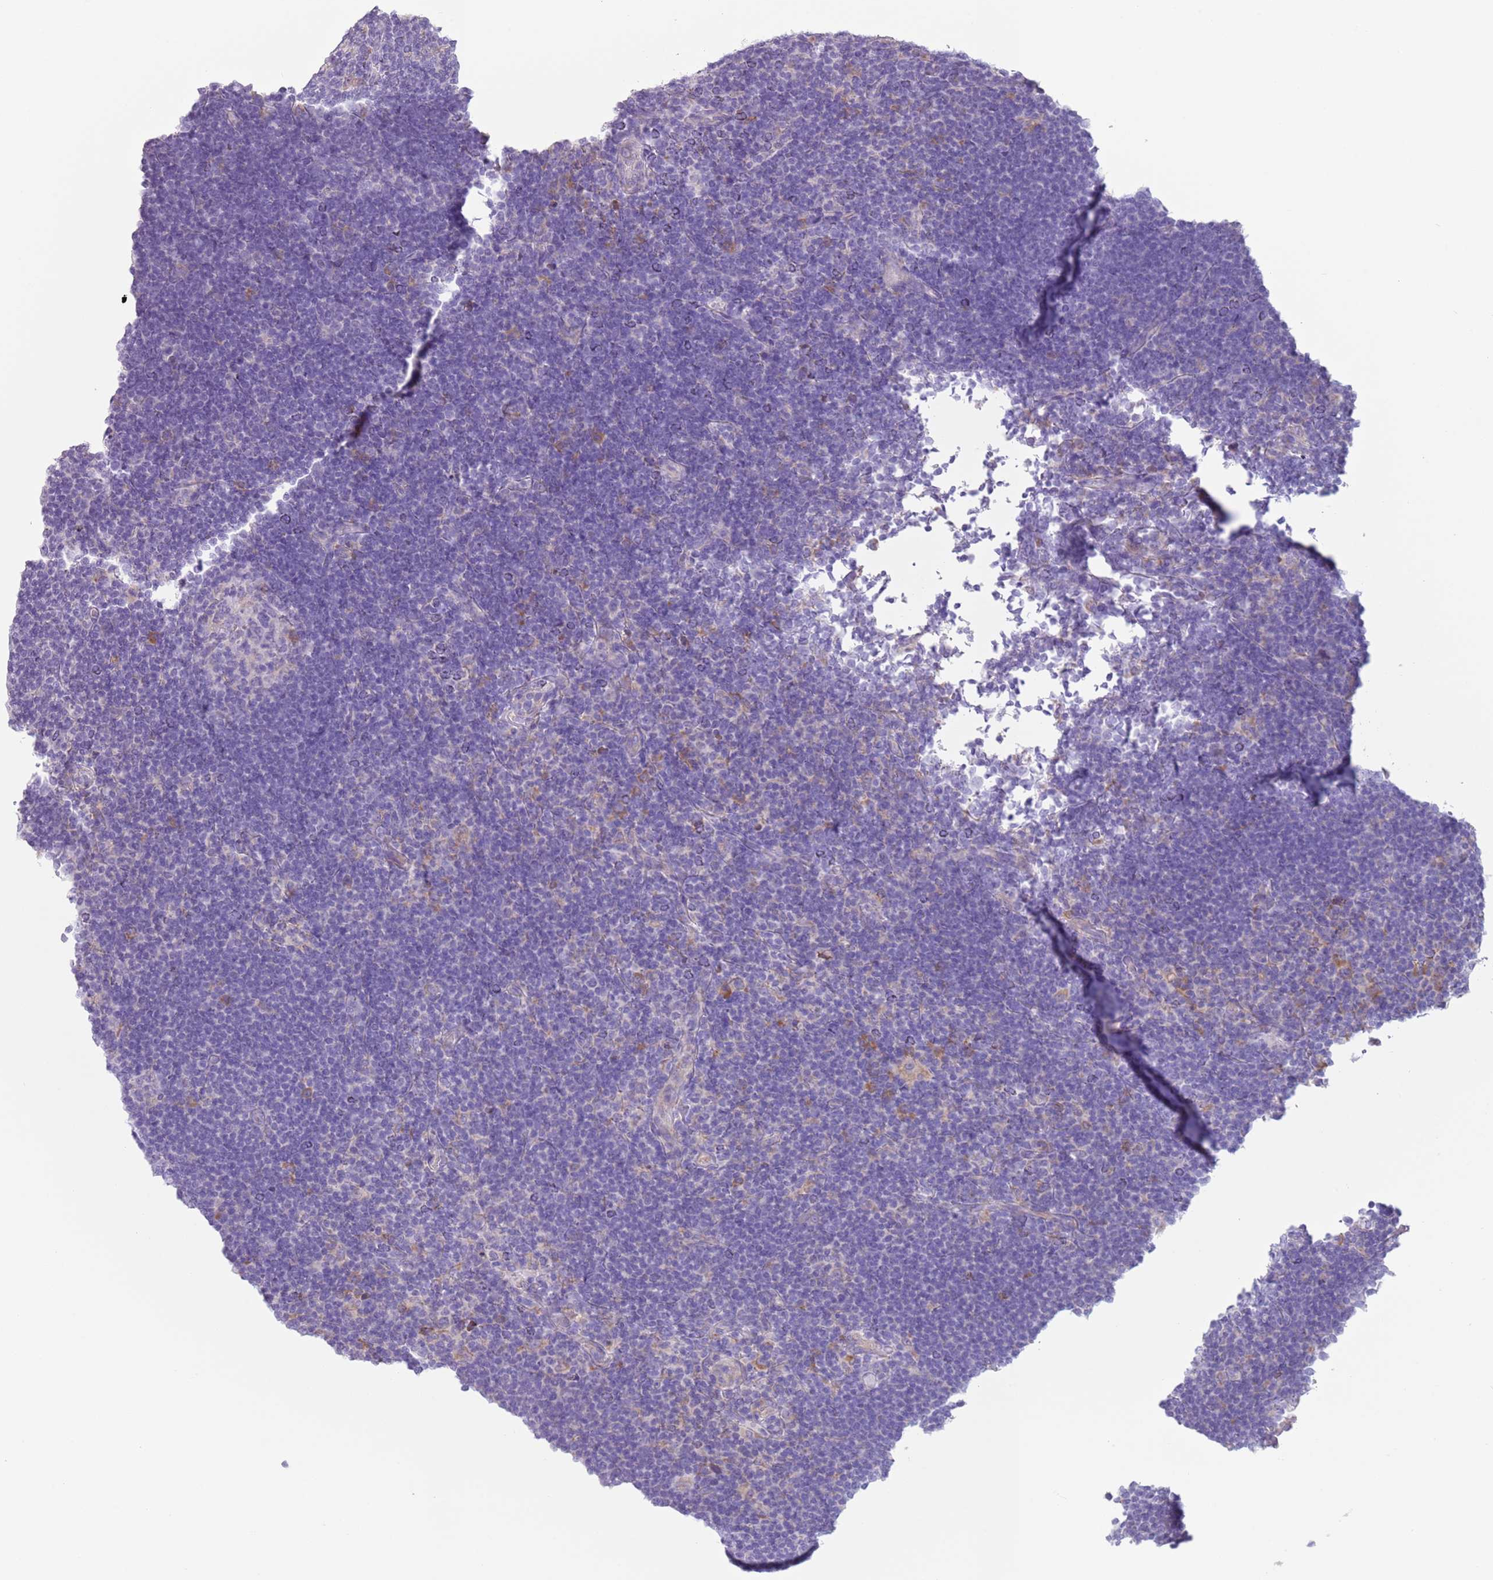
{"staining": {"intensity": "weak", "quantity": "<25%", "location": "cytoplasmic/membranous"}, "tissue": "lymphoma", "cell_type": "Tumor cells", "image_type": "cancer", "snomed": [{"axis": "morphology", "description": "Hodgkin's disease, NOS"}, {"axis": "topography", "description": "Lymph node"}], "caption": "Tumor cells are negative for protein expression in human Hodgkin's disease. (Immunohistochemistry, brightfield microscopy, high magnification).", "gene": "HYOU1", "patient": {"sex": "female", "age": 57}}